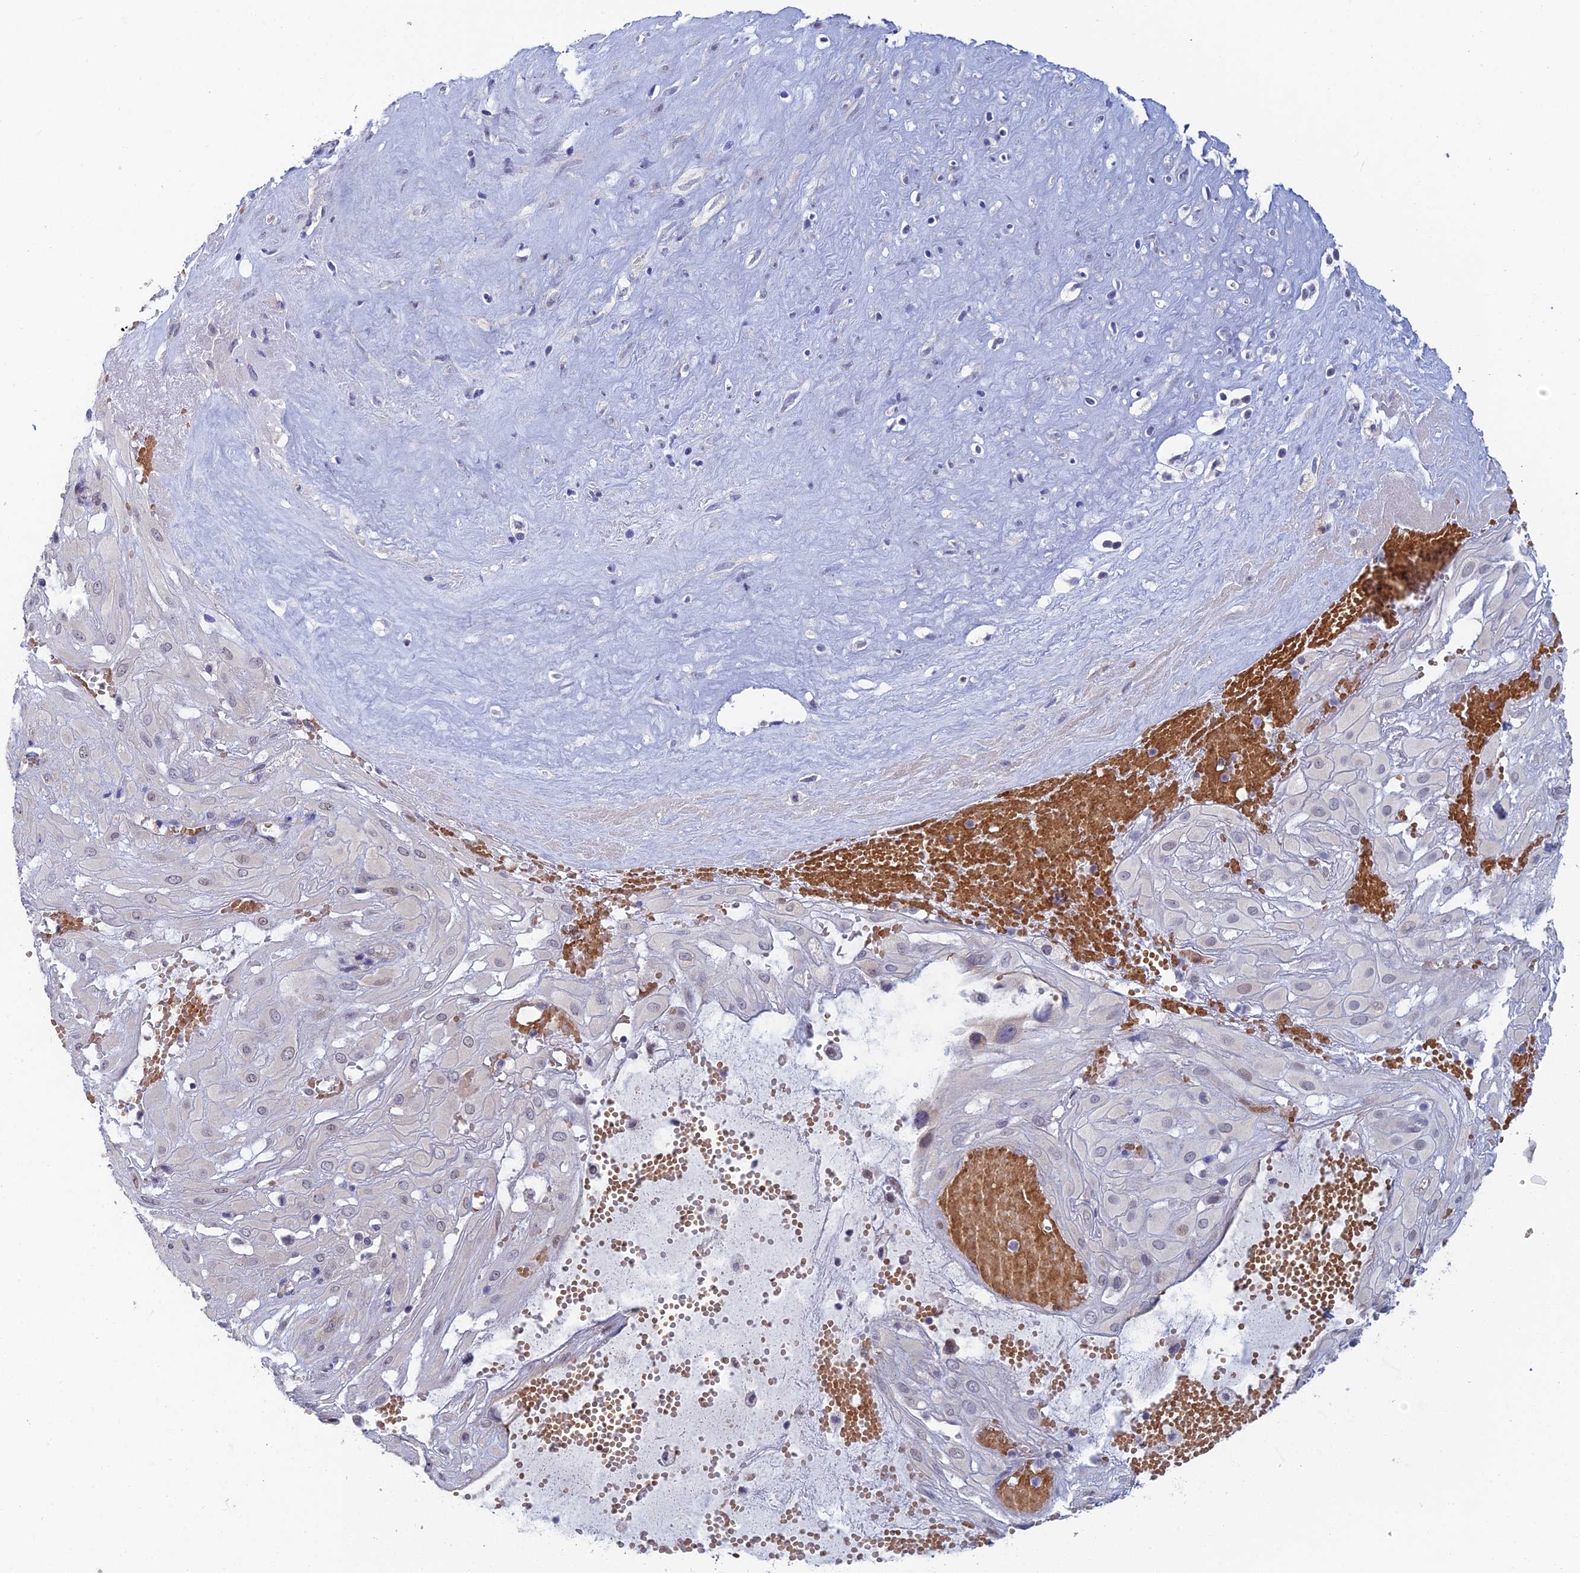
{"staining": {"intensity": "negative", "quantity": "none", "location": "none"}, "tissue": "cervical cancer", "cell_type": "Tumor cells", "image_type": "cancer", "snomed": [{"axis": "morphology", "description": "Squamous cell carcinoma, NOS"}, {"axis": "topography", "description": "Cervix"}], "caption": "IHC photomicrograph of neoplastic tissue: human squamous cell carcinoma (cervical) stained with DAB (3,3'-diaminobenzidine) reveals no significant protein staining in tumor cells.", "gene": "GIPC1", "patient": {"sex": "female", "age": 36}}